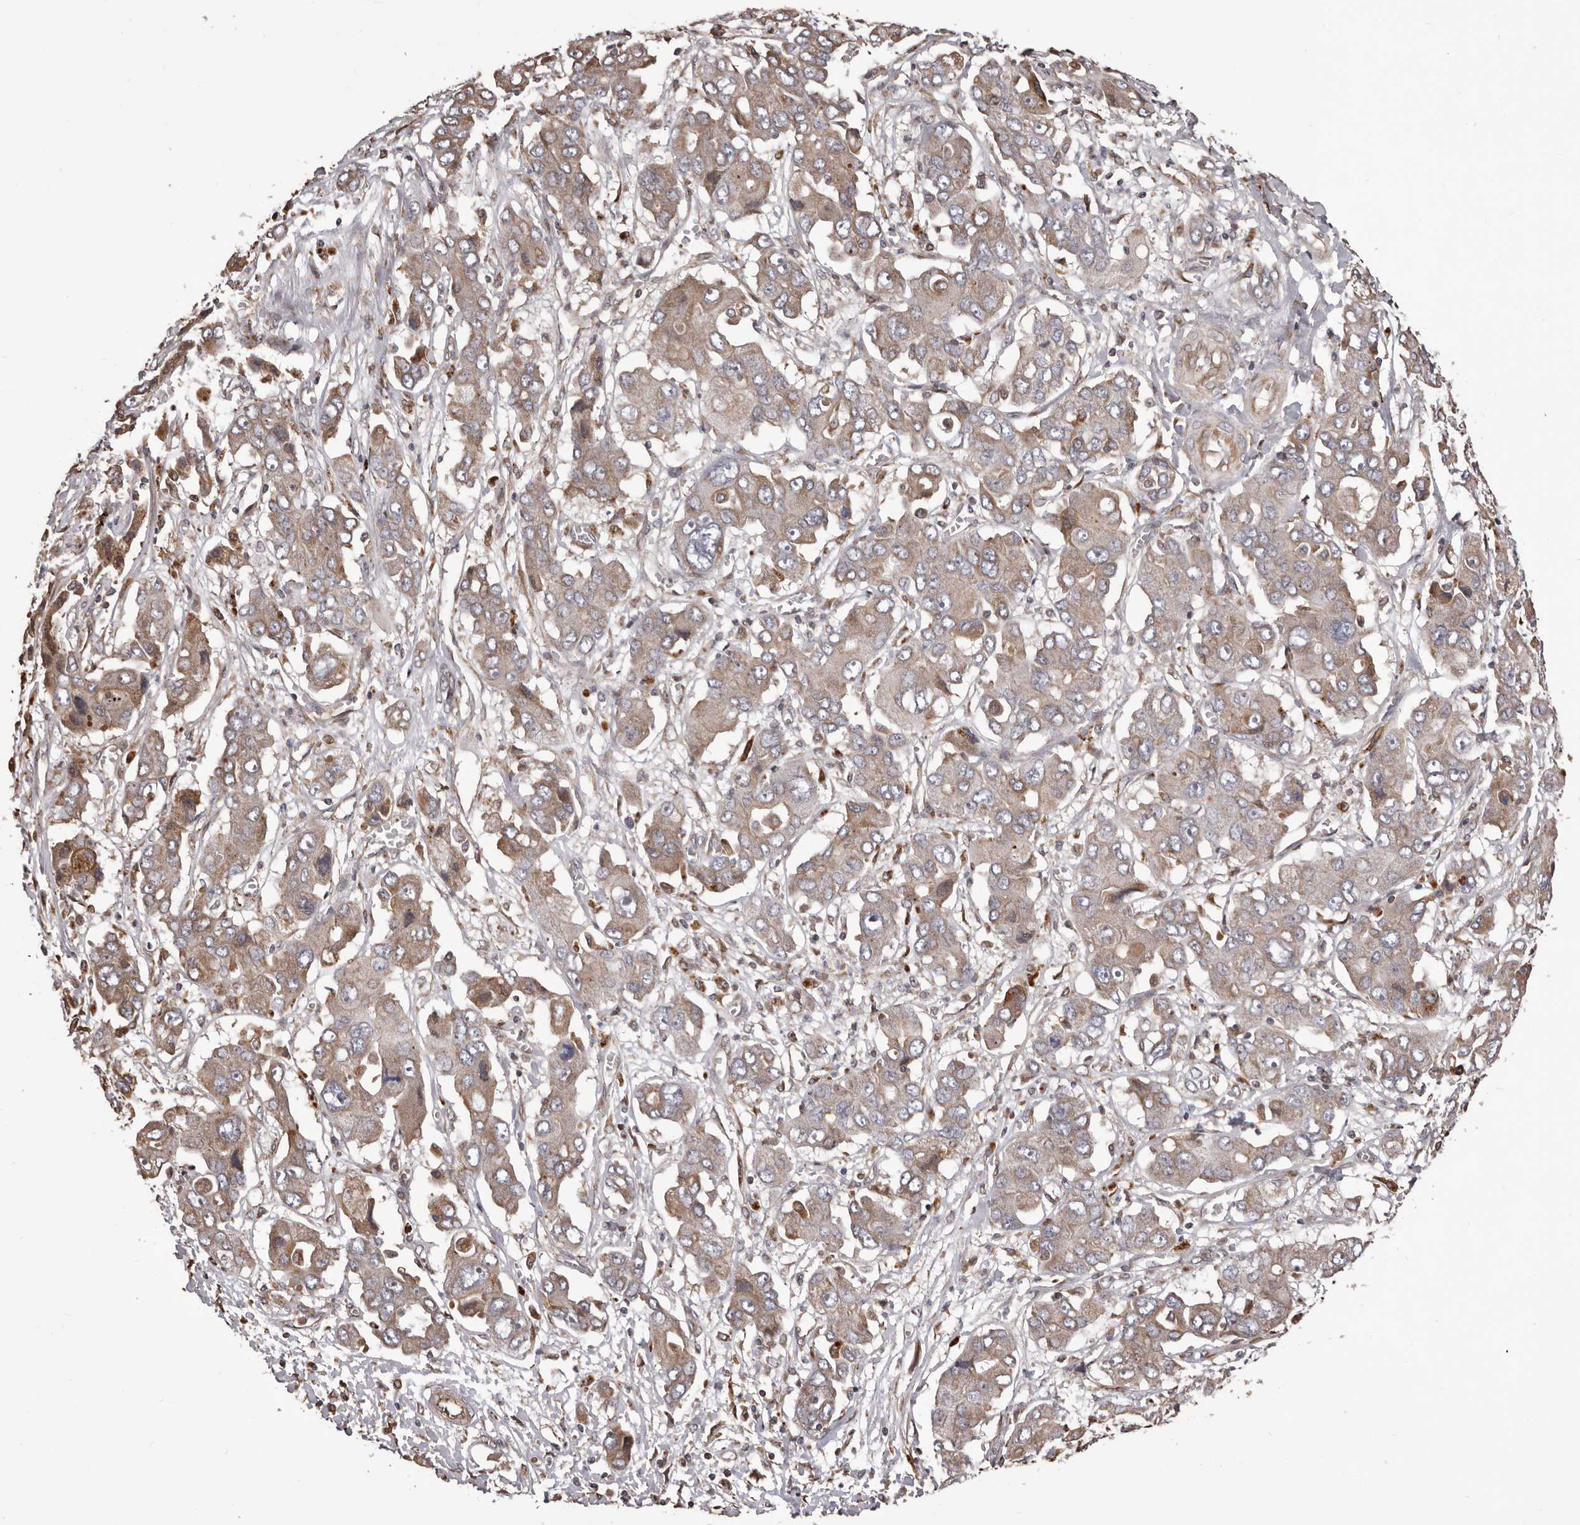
{"staining": {"intensity": "weak", "quantity": ">75%", "location": "cytoplasmic/membranous"}, "tissue": "liver cancer", "cell_type": "Tumor cells", "image_type": "cancer", "snomed": [{"axis": "morphology", "description": "Cholangiocarcinoma"}, {"axis": "topography", "description": "Liver"}], "caption": "A high-resolution image shows immunohistochemistry staining of cholangiocarcinoma (liver), which demonstrates weak cytoplasmic/membranous positivity in about >75% of tumor cells.", "gene": "CEP104", "patient": {"sex": "male", "age": 67}}